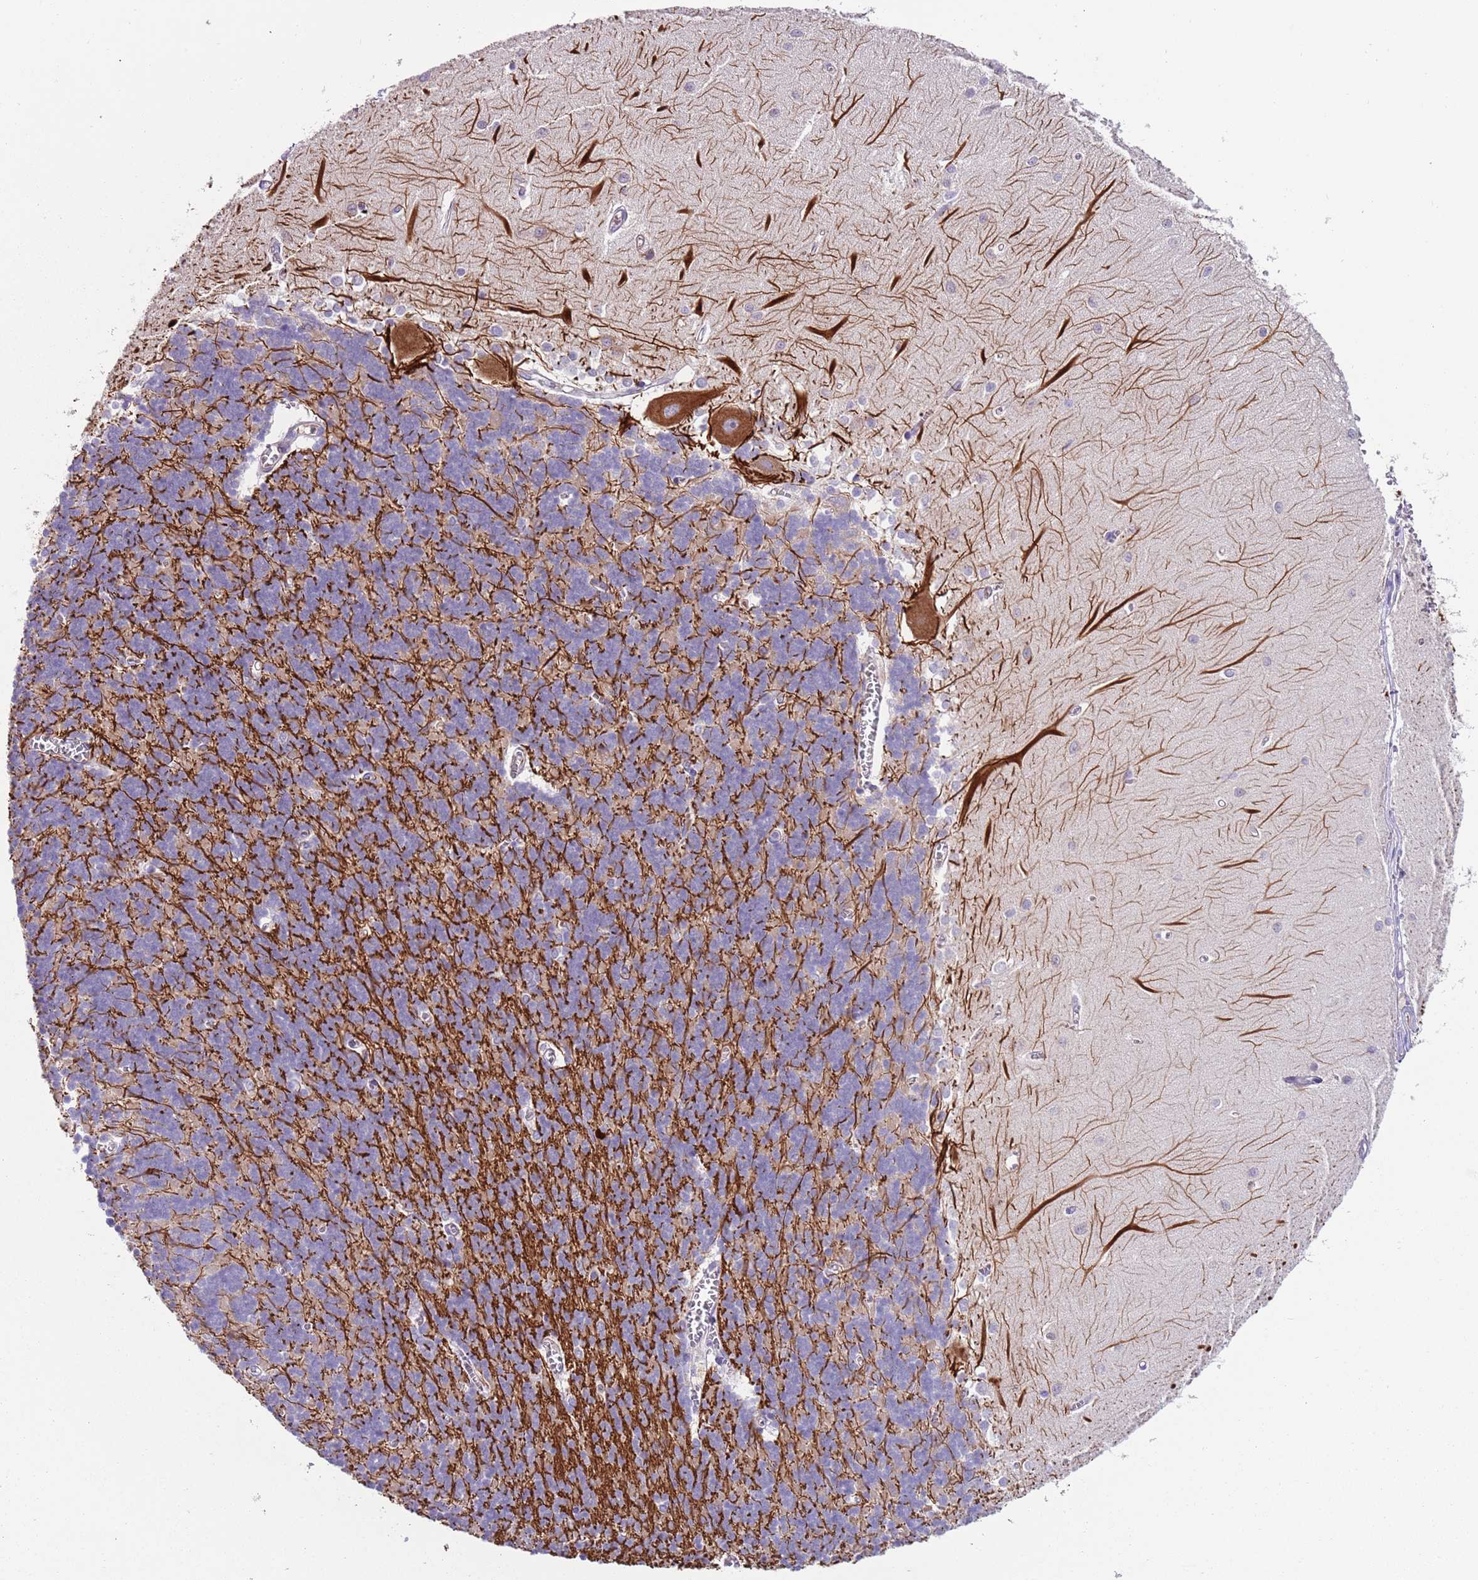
{"staining": {"intensity": "moderate", "quantity": "25%-75%", "location": "cytoplasmic/membranous"}, "tissue": "cerebellum", "cell_type": "Cells in granular layer", "image_type": "normal", "snomed": [{"axis": "morphology", "description": "Normal tissue, NOS"}, {"axis": "topography", "description": "Cerebellum"}], "caption": "High-power microscopy captured an immunohistochemistry (IHC) image of benign cerebellum, revealing moderate cytoplasmic/membranous staining in about 25%-75% of cells in granular layer.", "gene": "C2CD3", "patient": {"sex": "male", "age": 37}}